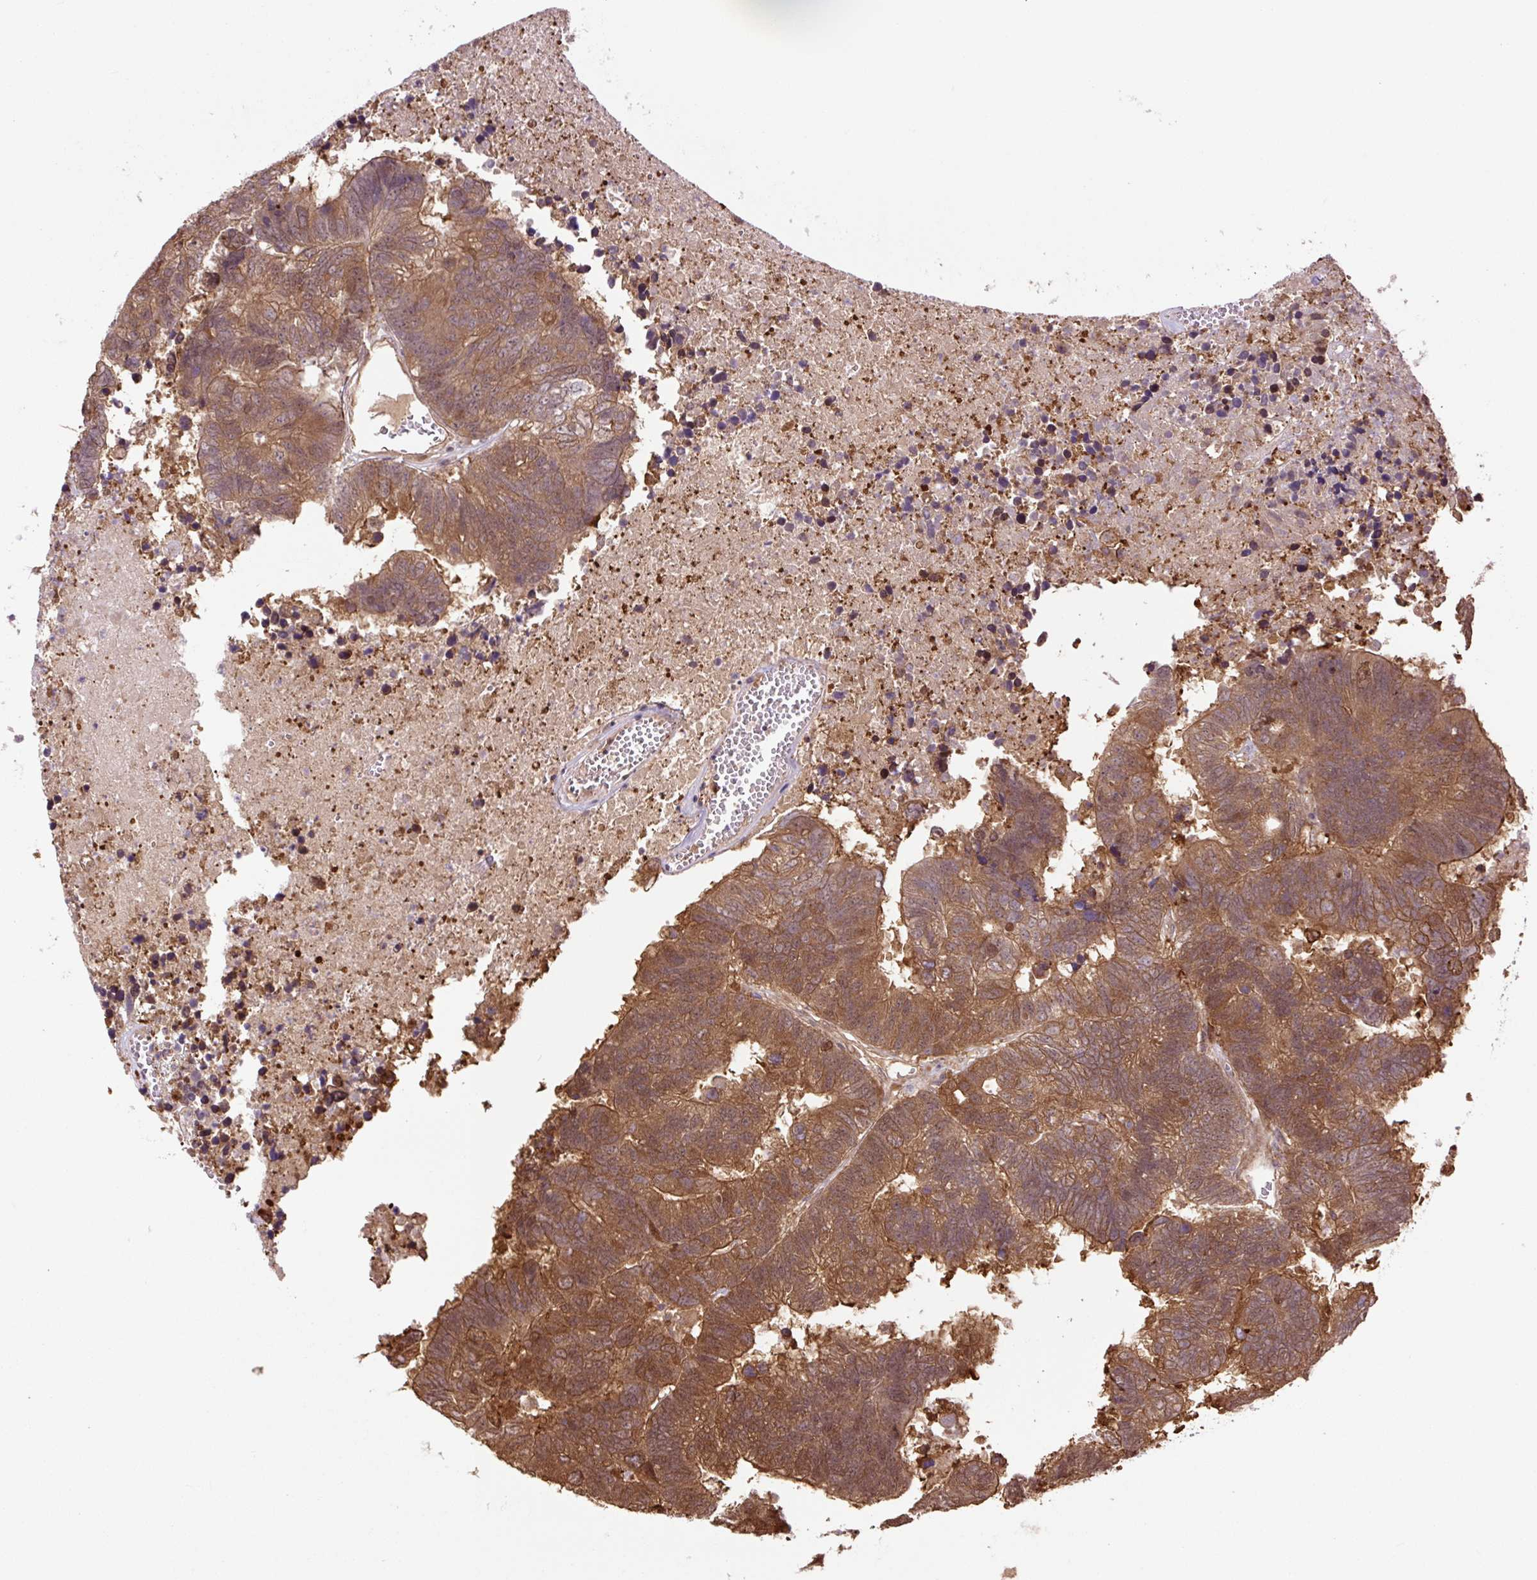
{"staining": {"intensity": "moderate", "quantity": ">75%", "location": "cytoplasmic/membranous"}, "tissue": "colorectal cancer", "cell_type": "Tumor cells", "image_type": "cancer", "snomed": [{"axis": "morphology", "description": "Adenocarcinoma, NOS"}, {"axis": "topography", "description": "Colon"}], "caption": "Tumor cells exhibit medium levels of moderate cytoplasmic/membranous staining in approximately >75% of cells in human colorectal adenocarcinoma. (DAB (3,3'-diaminobenzidine) IHC, brown staining for protein, blue staining for nuclei).", "gene": "TPT1", "patient": {"sex": "female", "age": 48}}